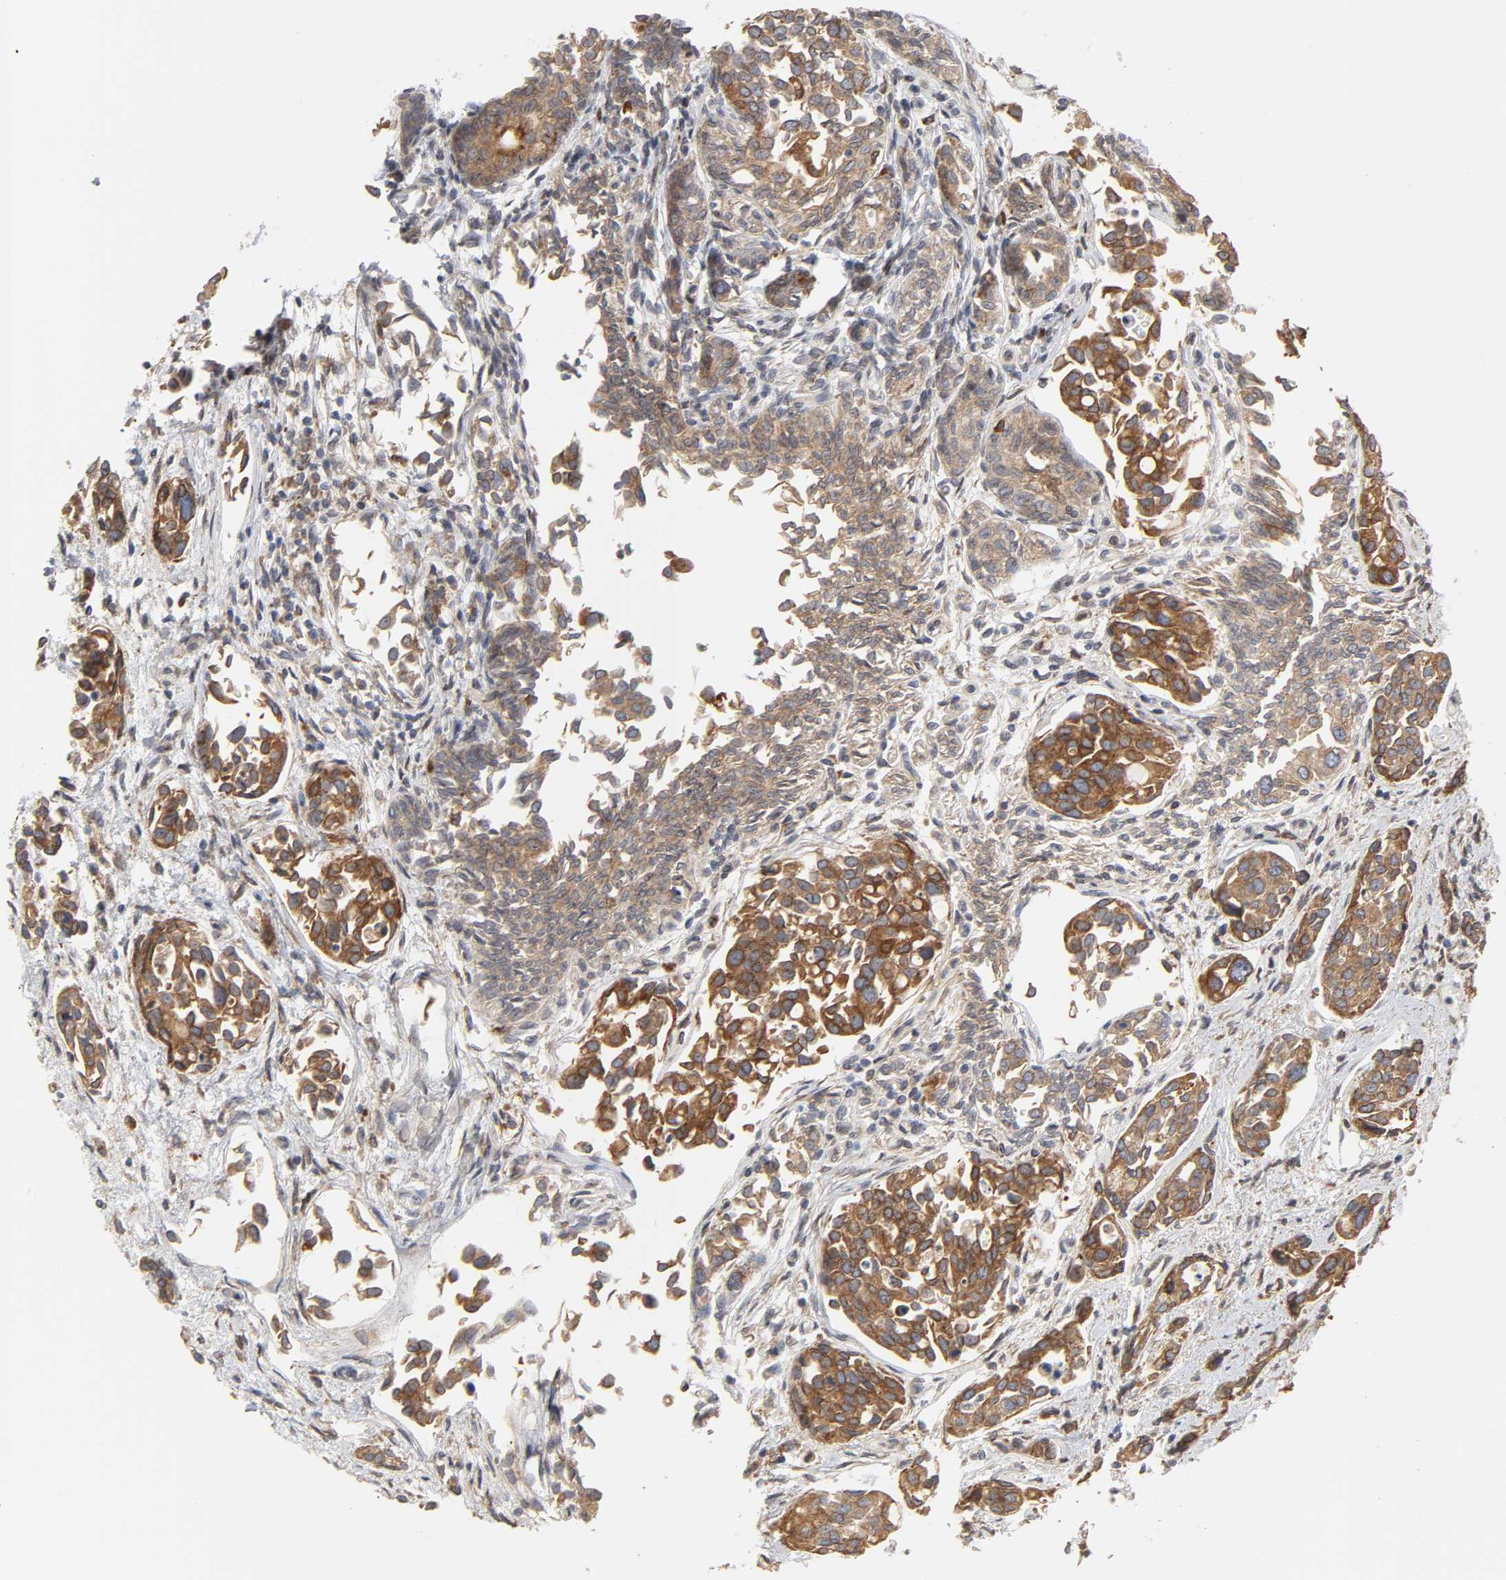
{"staining": {"intensity": "strong", "quantity": ">75%", "location": "cytoplasmic/membranous"}, "tissue": "urothelial cancer", "cell_type": "Tumor cells", "image_type": "cancer", "snomed": [{"axis": "morphology", "description": "Urothelial carcinoma, High grade"}, {"axis": "topography", "description": "Urinary bladder"}], "caption": "Immunohistochemistry histopathology image of neoplastic tissue: human high-grade urothelial carcinoma stained using immunohistochemistry (IHC) shows high levels of strong protein expression localized specifically in the cytoplasmic/membranous of tumor cells, appearing as a cytoplasmic/membranous brown color.", "gene": "POR", "patient": {"sex": "male", "age": 78}}